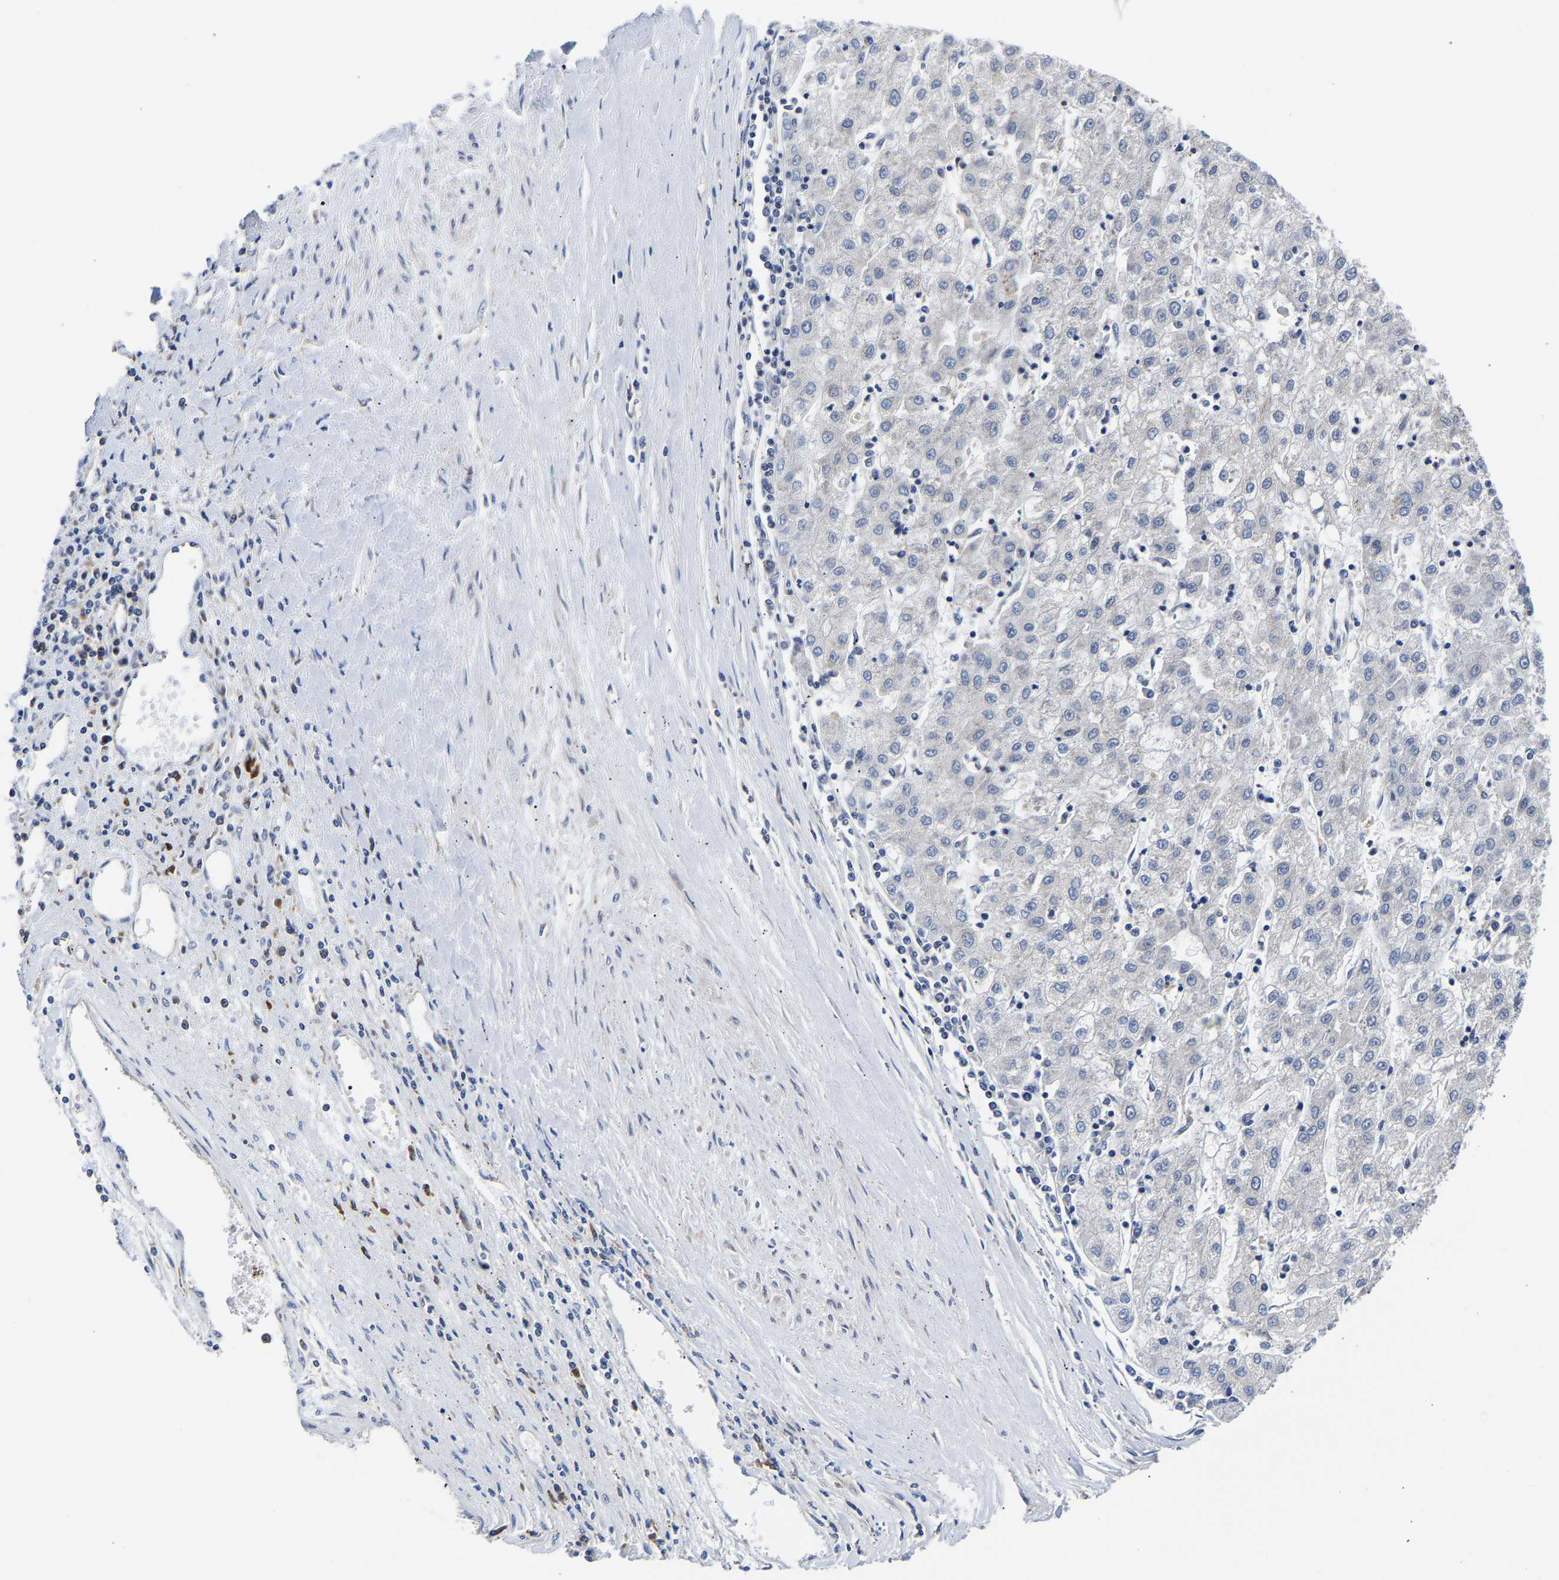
{"staining": {"intensity": "negative", "quantity": "none", "location": "none"}, "tissue": "liver cancer", "cell_type": "Tumor cells", "image_type": "cancer", "snomed": [{"axis": "morphology", "description": "Carcinoma, Hepatocellular, NOS"}, {"axis": "topography", "description": "Liver"}], "caption": "DAB immunohistochemical staining of human hepatocellular carcinoma (liver) exhibits no significant expression in tumor cells. (Immunohistochemistry, brightfield microscopy, high magnification).", "gene": "CCDC6", "patient": {"sex": "male", "age": 72}}